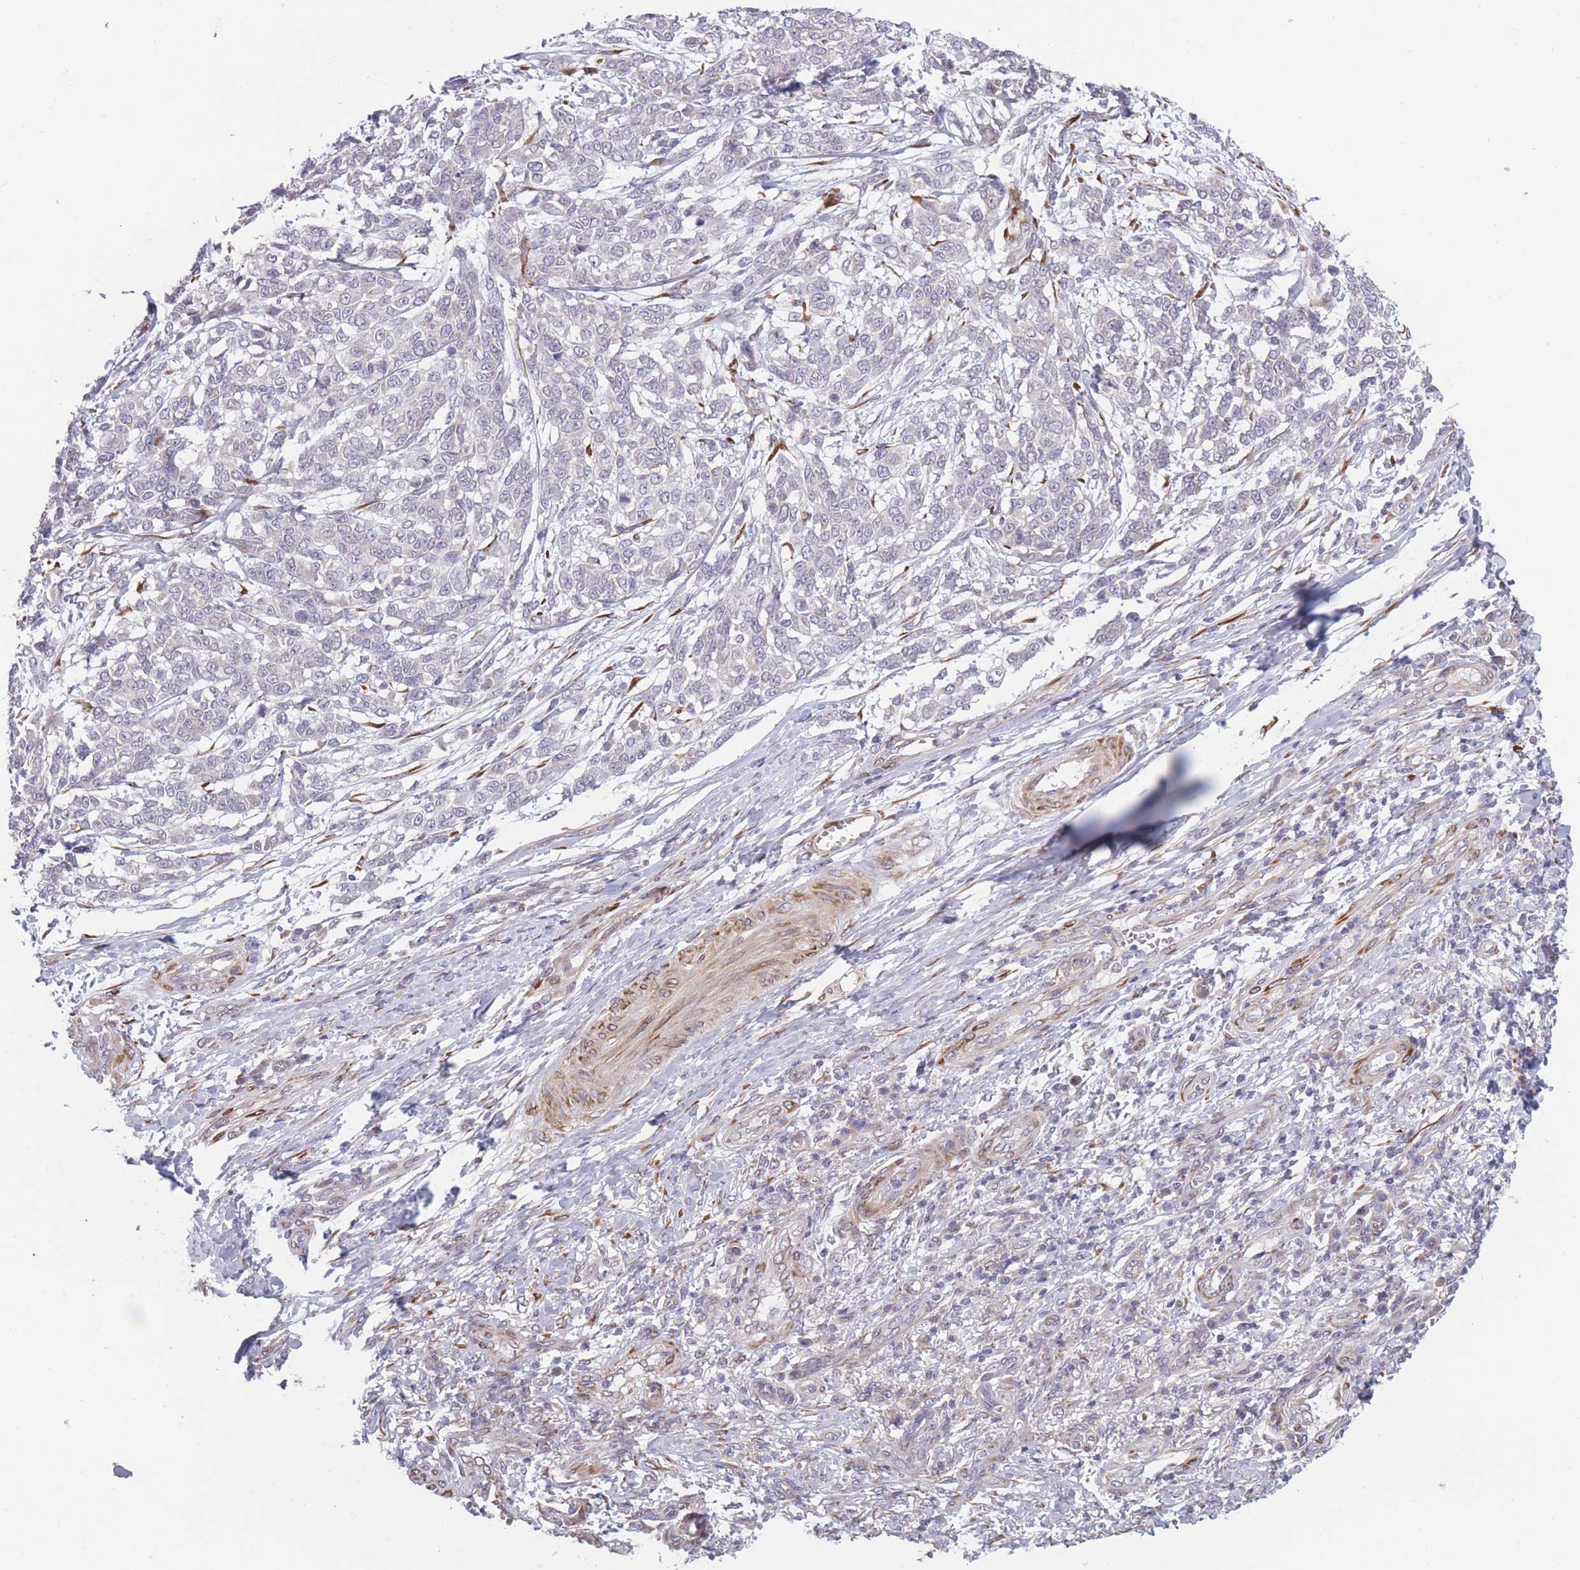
{"staining": {"intensity": "negative", "quantity": "none", "location": "none"}, "tissue": "melanoma", "cell_type": "Tumor cells", "image_type": "cancer", "snomed": [{"axis": "morphology", "description": "Malignant melanoma, NOS"}, {"axis": "topography", "description": "Skin"}], "caption": "High power microscopy micrograph of an immunohistochemistry (IHC) photomicrograph of malignant melanoma, revealing no significant expression in tumor cells.", "gene": "CCNQ", "patient": {"sex": "male", "age": 49}}